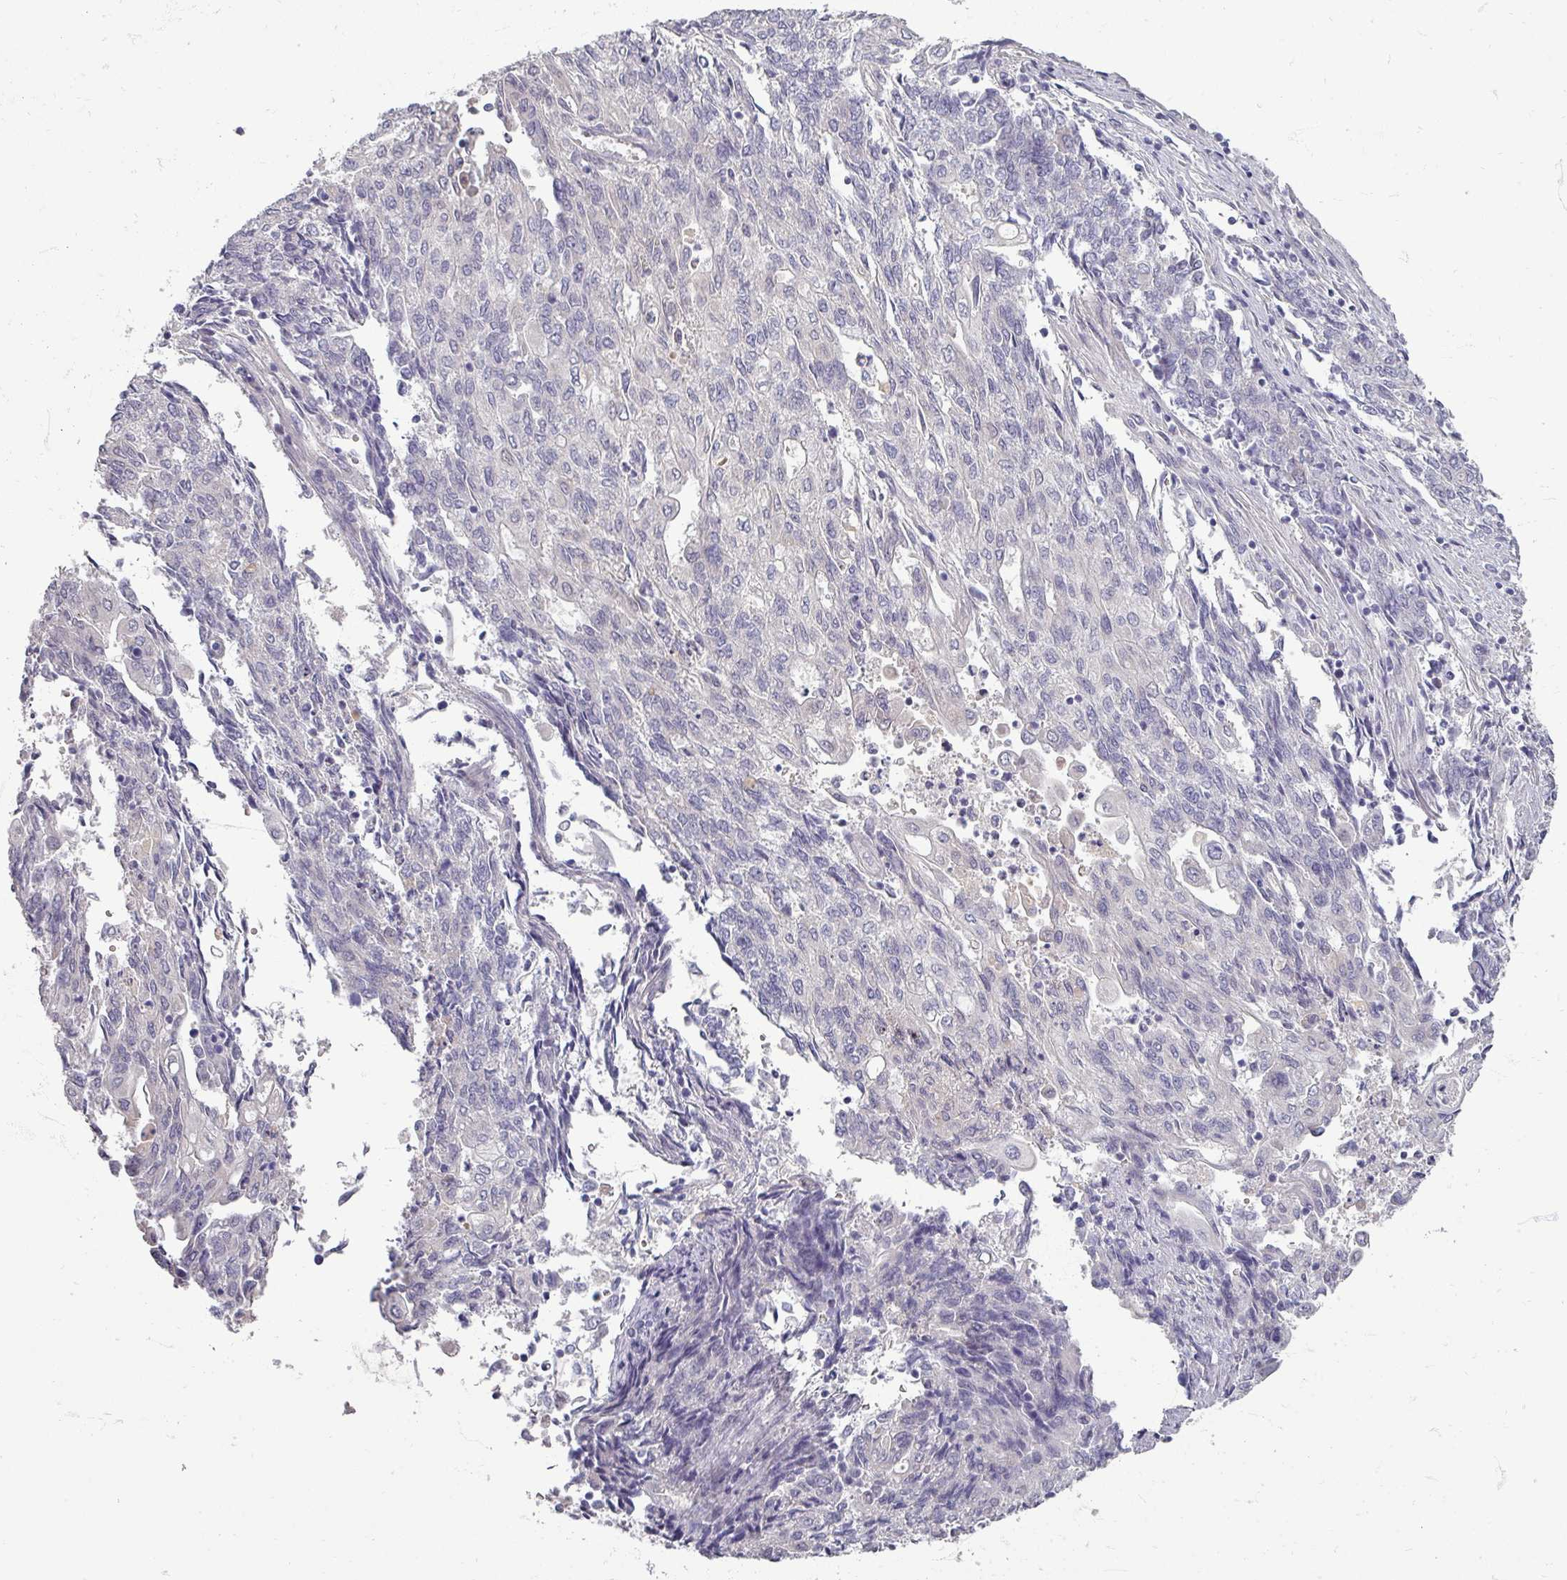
{"staining": {"intensity": "negative", "quantity": "none", "location": "none"}, "tissue": "endometrial cancer", "cell_type": "Tumor cells", "image_type": "cancer", "snomed": [{"axis": "morphology", "description": "Adenocarcinoma, NOS"}, {"axis": "topography", "description": "Endometrium"}], "caption": "Immunohistochemistry of endometrial cancer (adenocarcinoma) demonstrates no positivity in tumor cells.", "gene": "ZNF878", "patient": {"sex": "female", "age": 54}}